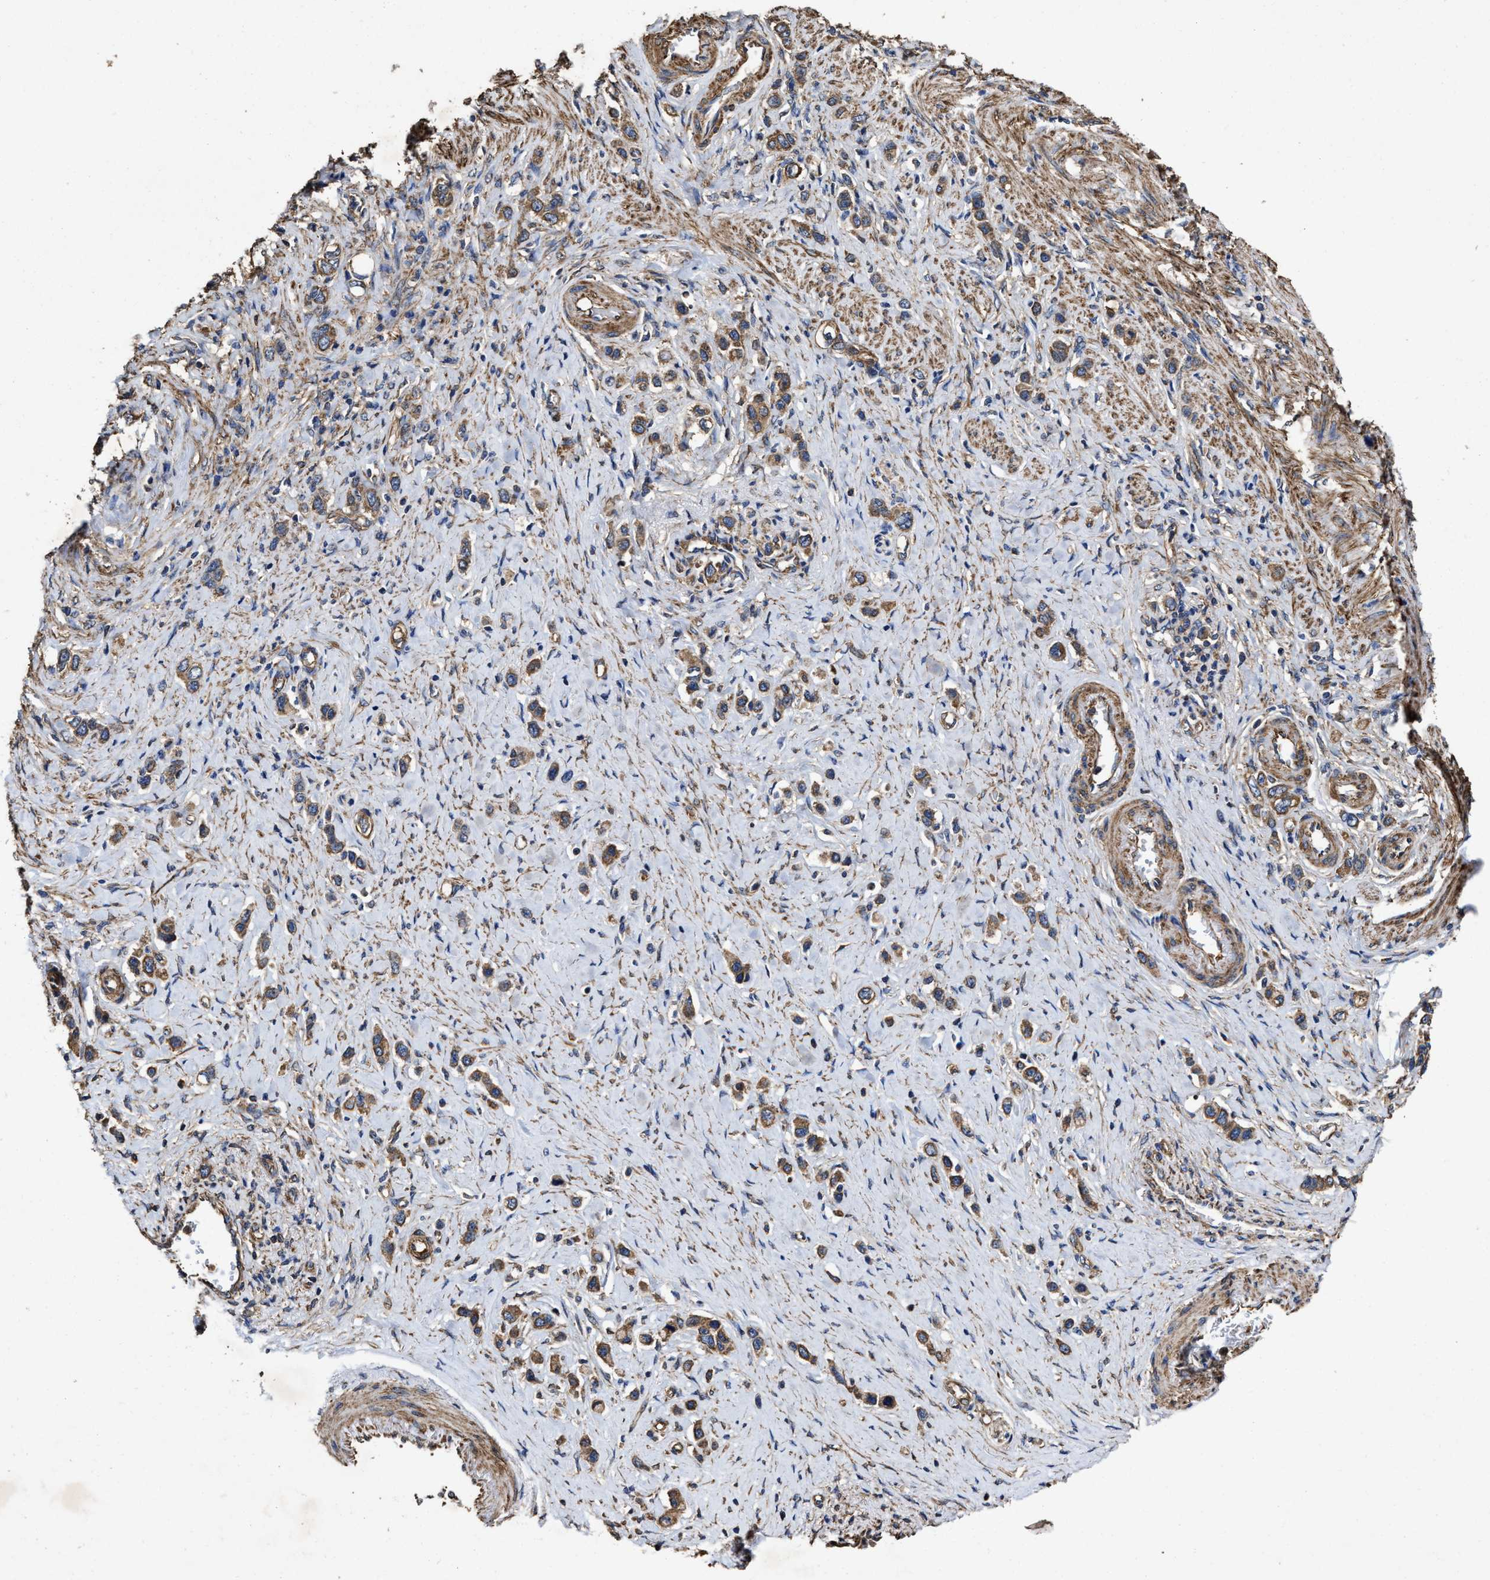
{"staining": {"intensity": "moderate", "quantity": ">75%", "location": "cytoplasmic/membranous"}, "tissue": "stomach cancer", "cell_type": "Tumor cells", "image_type": "cancer", "snomed": [{"axis": "morphology", "description": "Adenocarcinoma, NOS"}, {"axis": "topography", "description": "Stomach"}], "caption": "This is an image of immunohistochemistry staining of stomach cancer, which shows moderate staining in the cytoplasmic/membranous of tumor cells.", "gene": "SFXN4", "patient": {"sex": "female", "age": 65}}